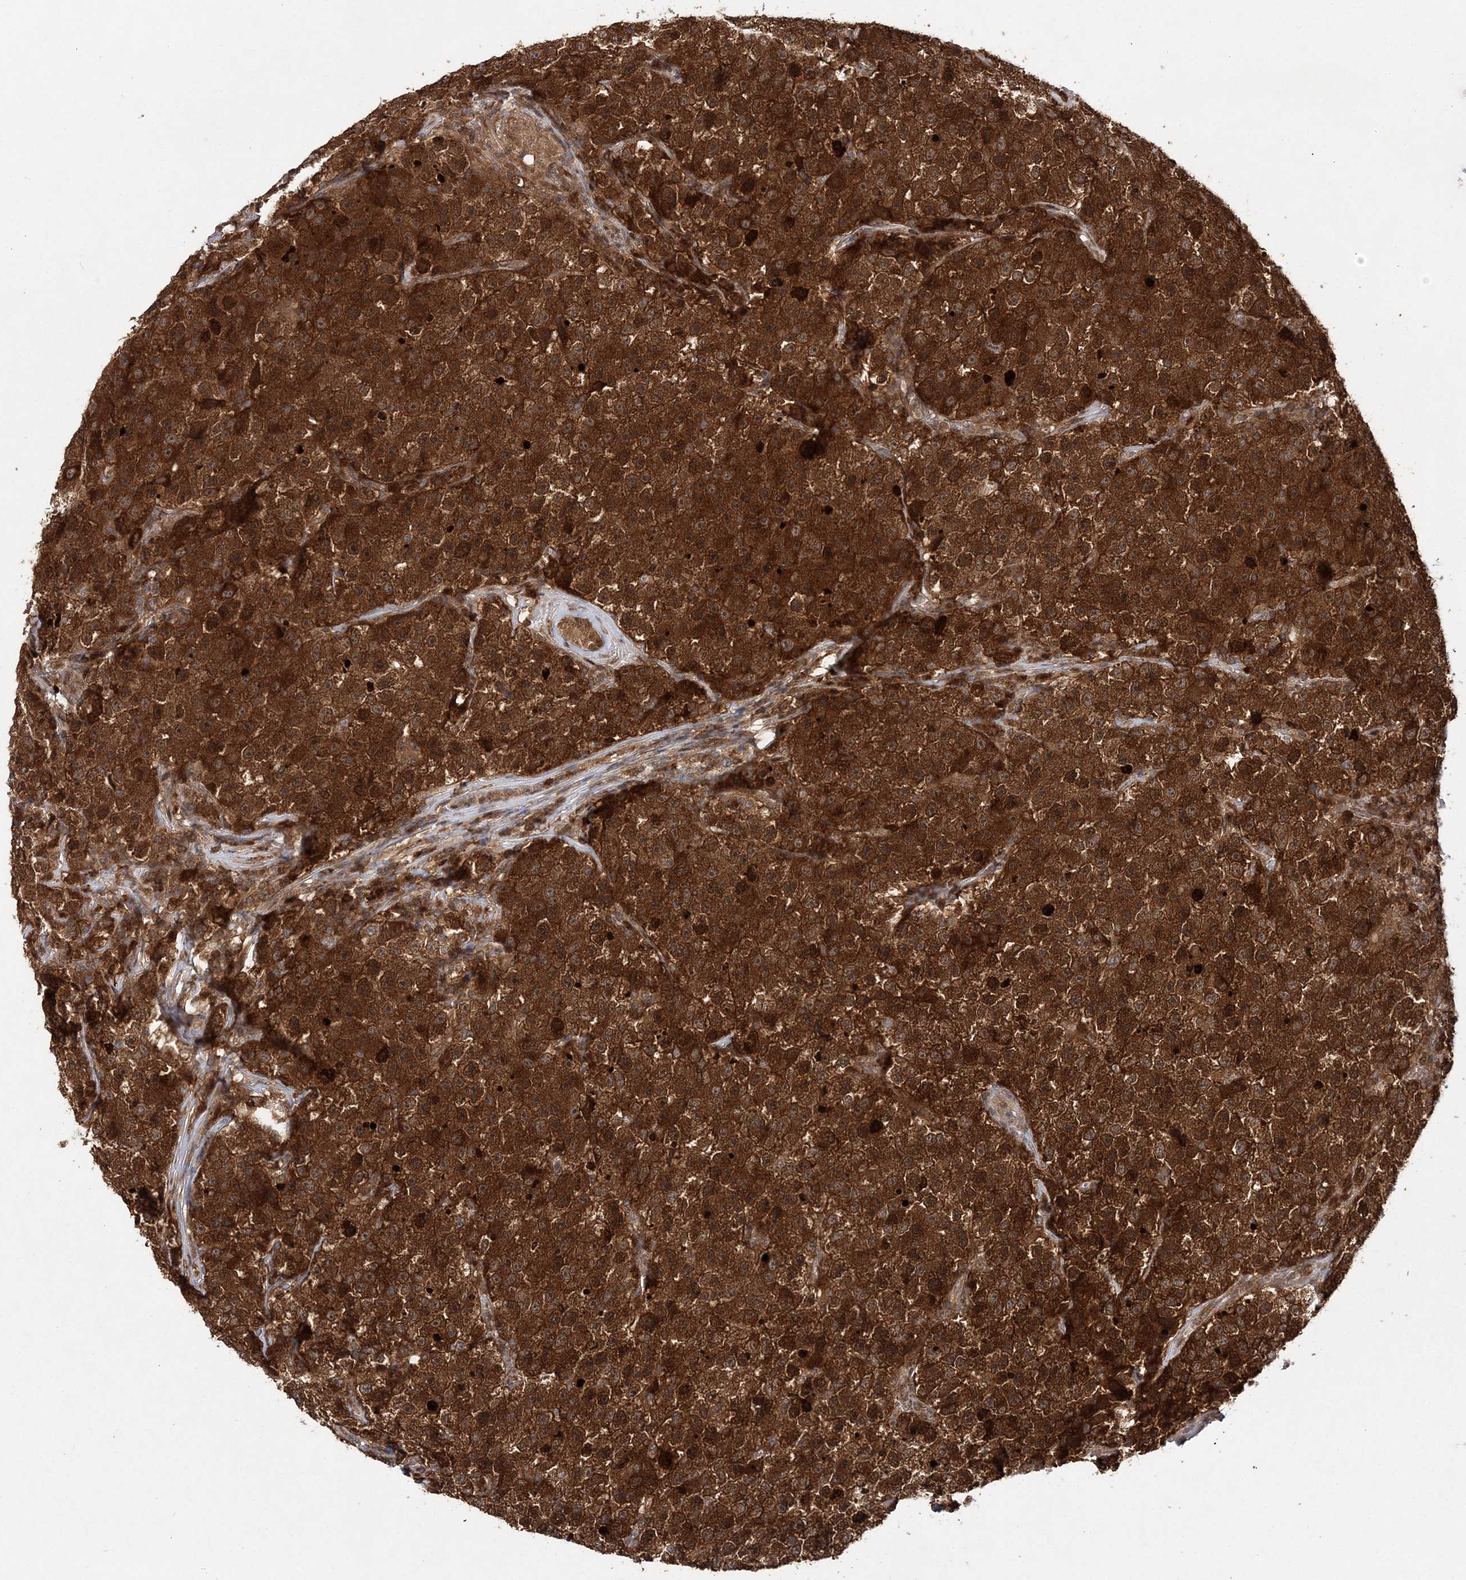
{"staining": {"intensity": "strong", "quantity": ">75%", "location": "cytoplasmic/membranous"}, "tissue": "testis cancer", "cell_type": "Tumor cells", "image_type": "cancer", "snomed": [{"axis": "morphology", "description": "Seminoma, NOS"}, {"axis": "topography", "description": "Testis"}], "caption": "IHC image of neoplastic tissue: testis cancer stained using immunohistochemistry reveals high levels of strong protein expression localized specifically in the cytoplasmic/membranous of tumor cells, appearing as a cytoplasmic/membranous brown color.", "gene": "NIF3L1", "patient": {"sex": "male", "age": 22}}